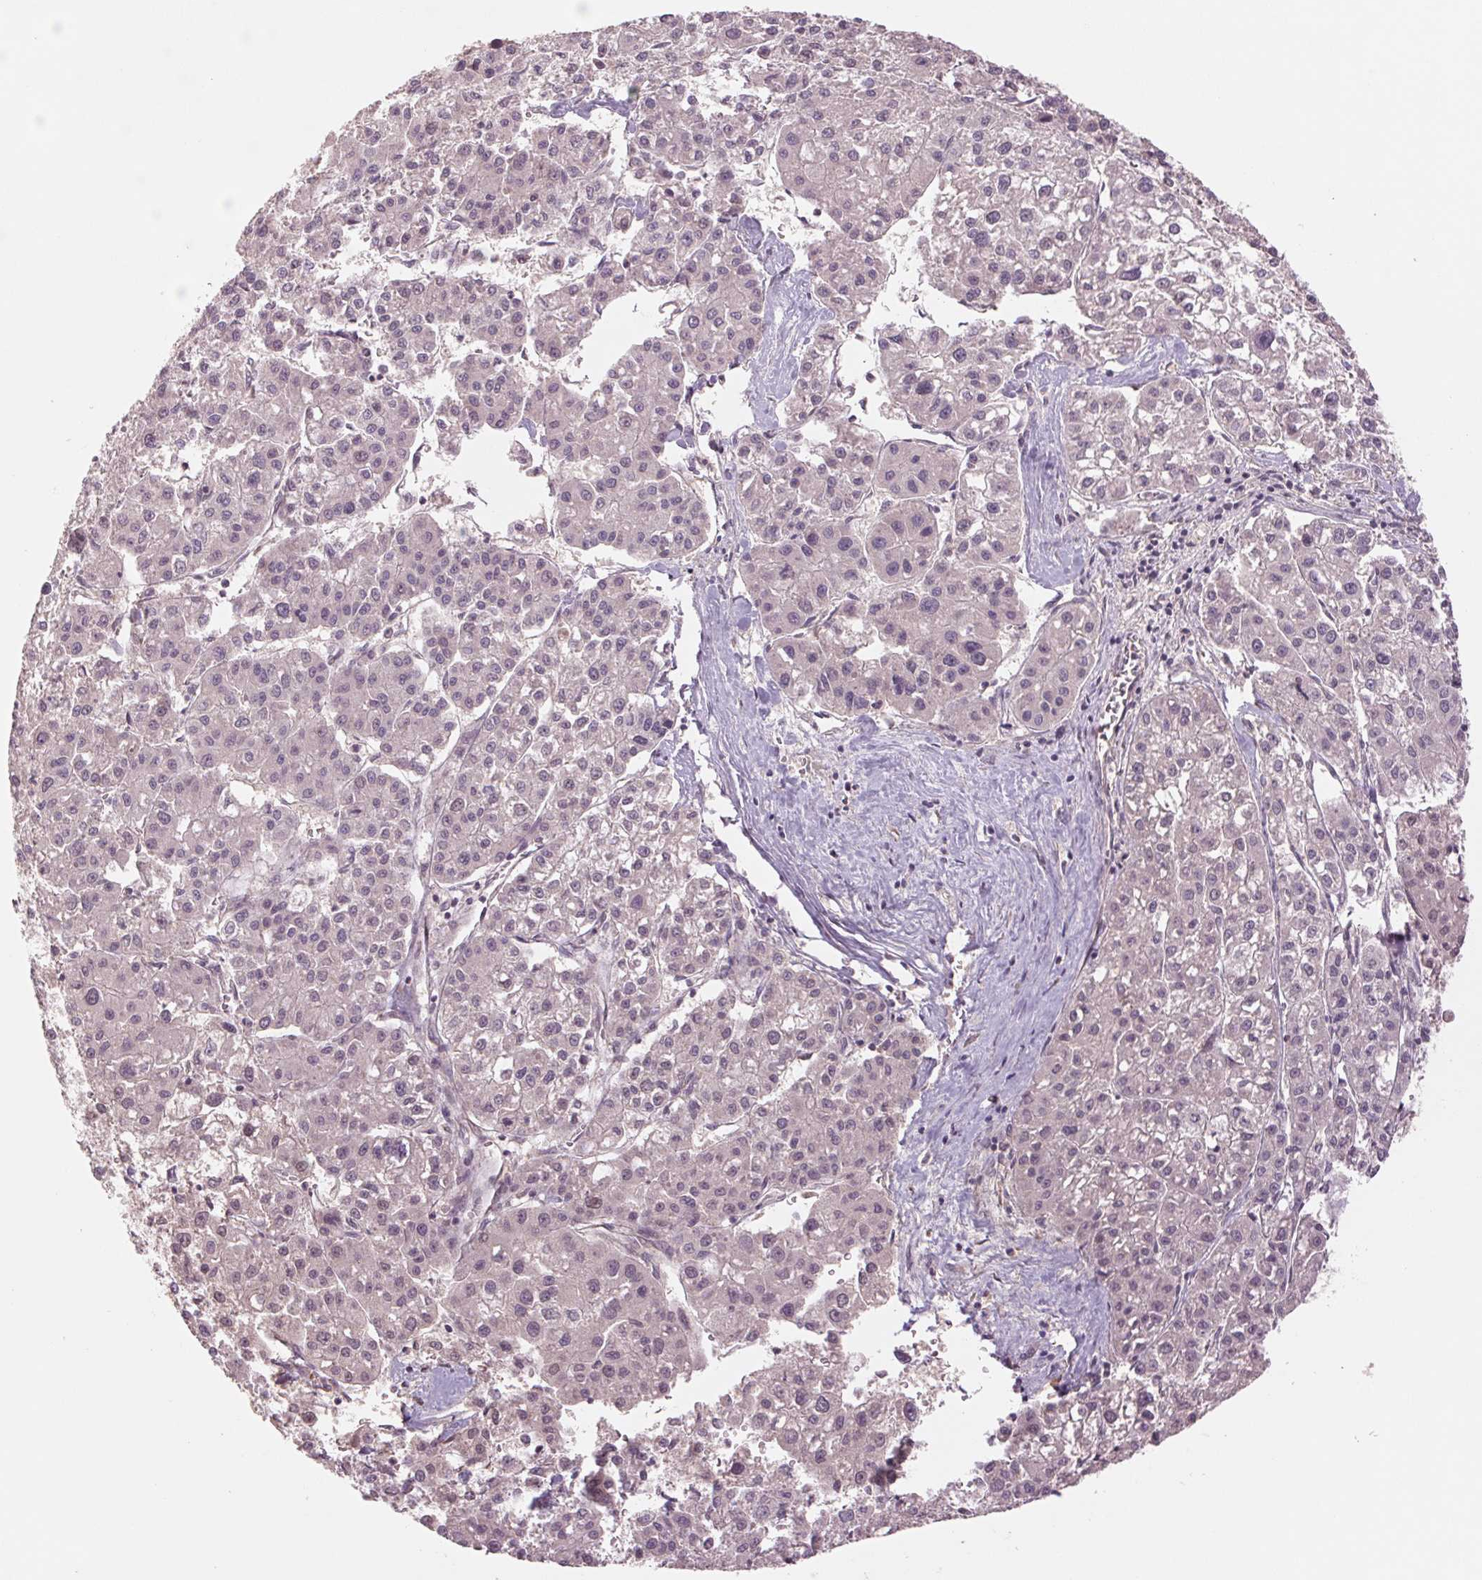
{"staining": {"intensity": "negative", "quantity": "none", "location": "none"}, "tissue": "liver cancer", "cell_type": "Tumor cells", "image_type": "cancer", "snomed": [{"axis": "morphology", "description": "Carcinoma, Hepatocellular, NOS"}, {"axis": "topography", "description": "Liver"}], "caption": "Immunohistochemistry (IHC) of liver hepatocellular carcinoma exhibits no expression in tumor cells.", "gene": "PPIA", "patient": {"sex": "male", "age": 73}}